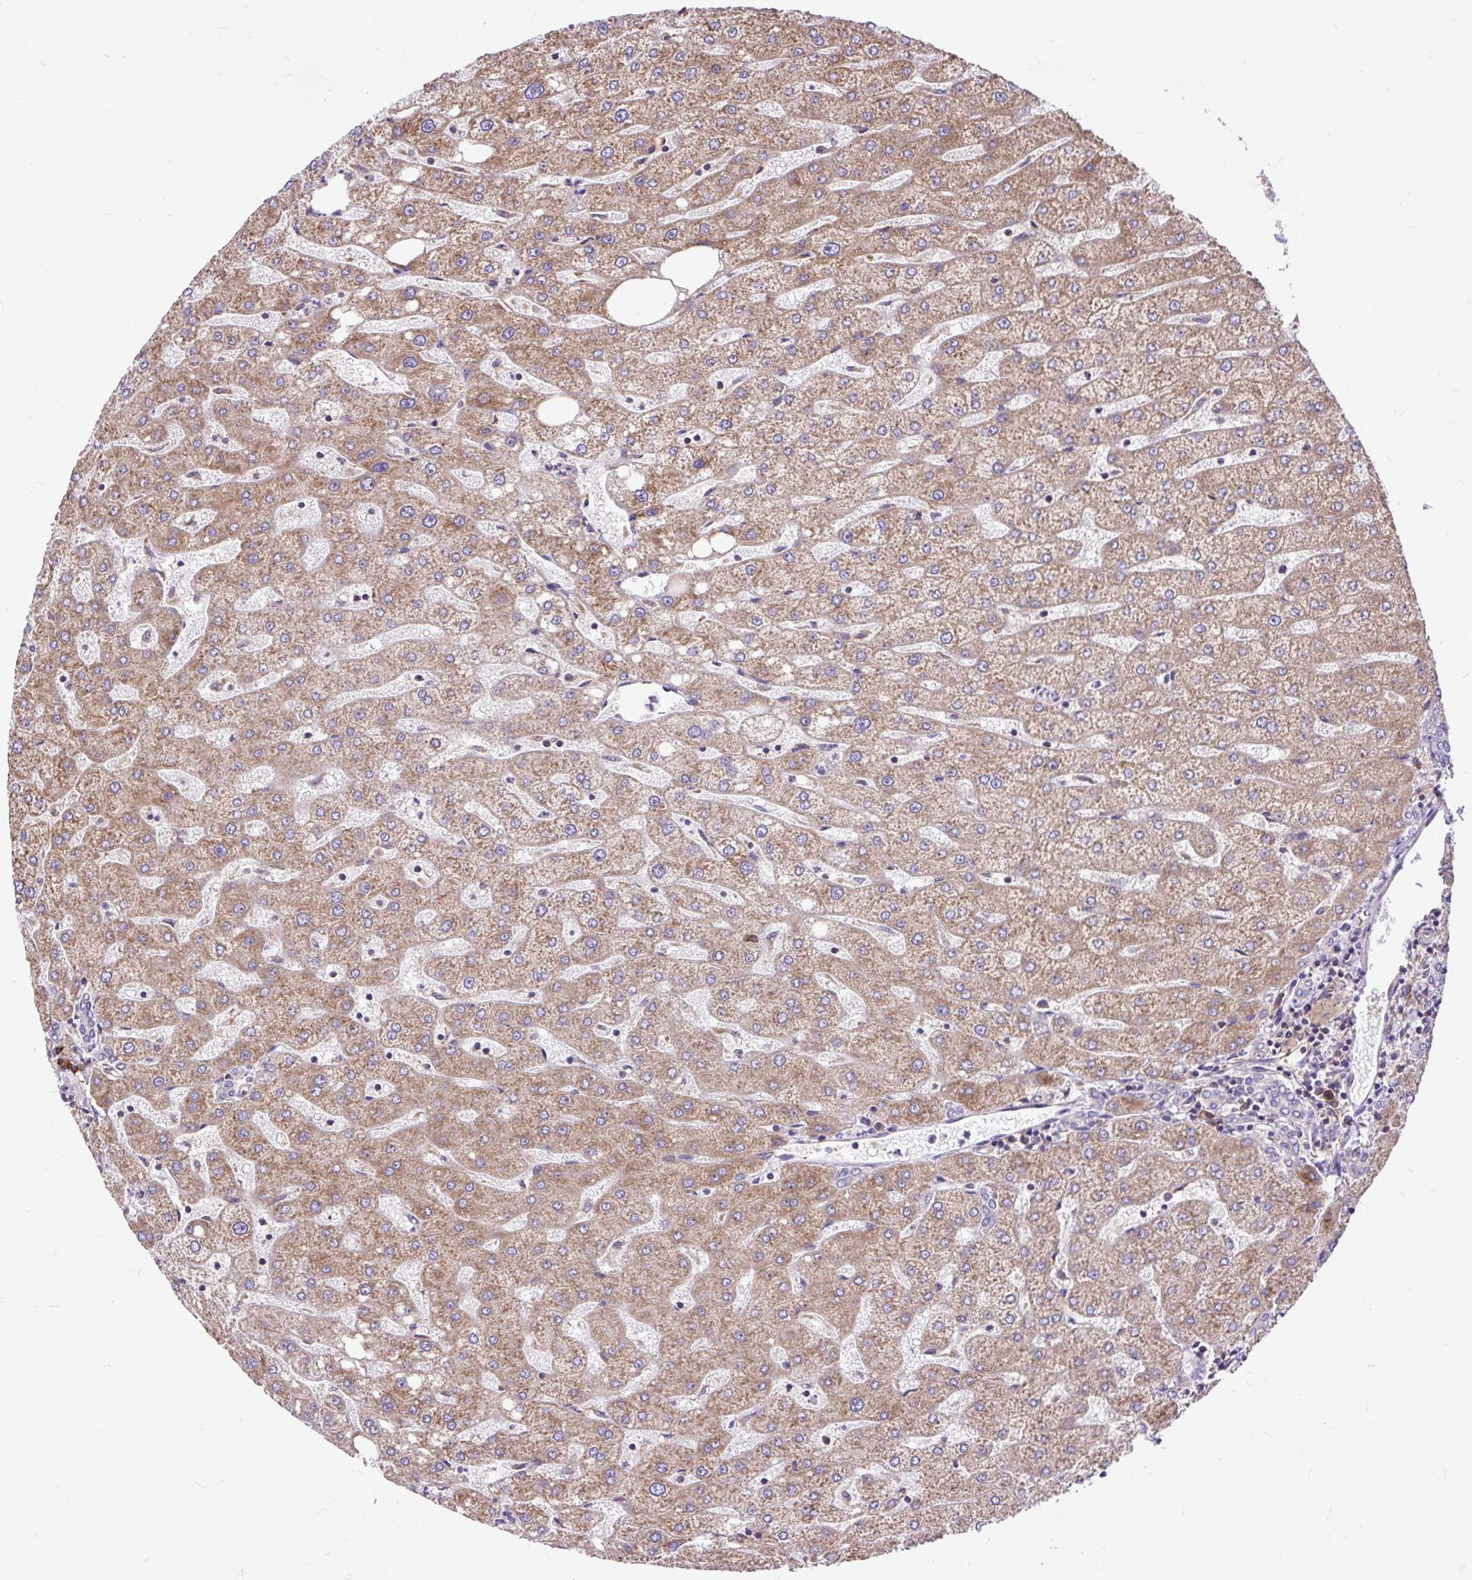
{"staining": {"intensity": "negative", "quantity": "none", "location": "none"}, "tissue": "liver", "cell_type": "Cholangiocytes", "image_type": "normal", "snomed": [{"axis": "morphology", "description": "Normal tissue, NOS"}, {"axis": "topography", "description": "Liver"}], "caption": "DAB (3,3'-diaminobenzidine) immunohistochemical staining of unremarkable liver demonstrates no significant positivity in cholangiocytes. (Brightfield microscopy of DAB immunohistochemistry at high magnification).", "gene": "RPS5", "patient": {"sex": "male", "age": 67}}